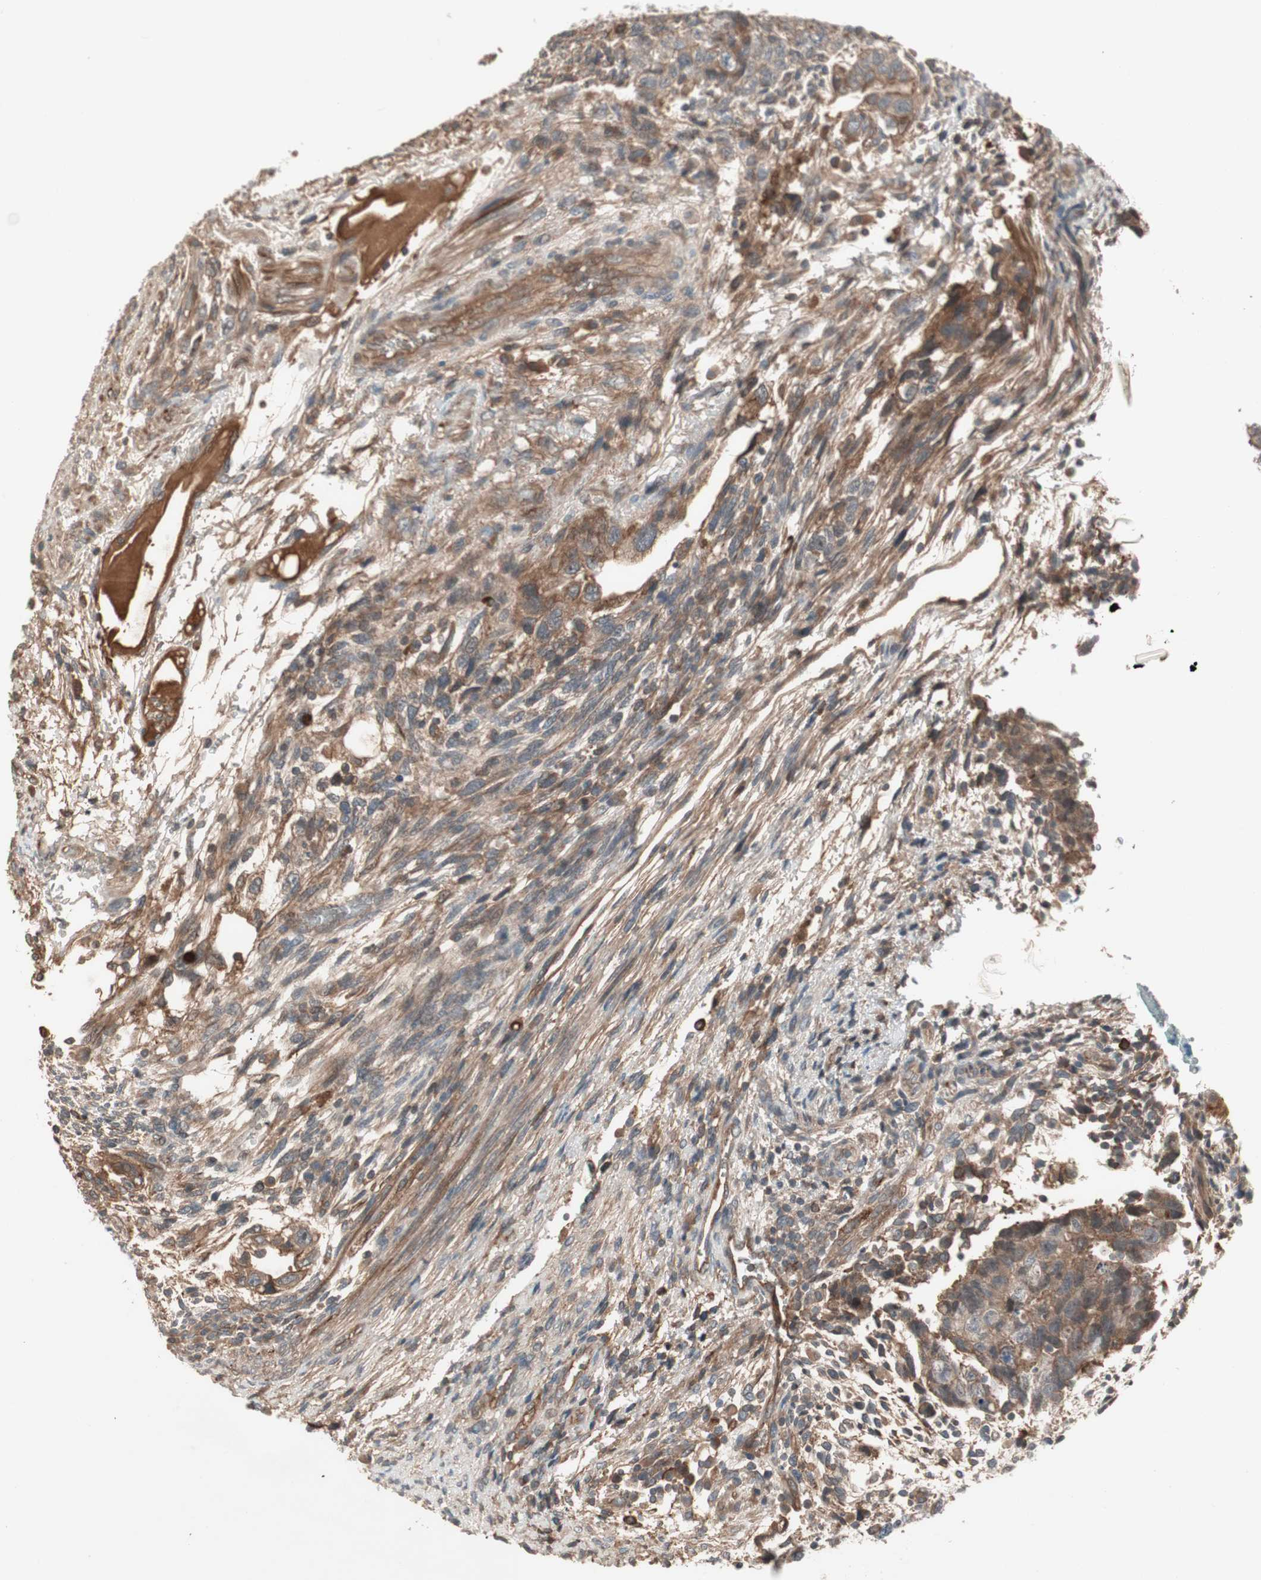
{"staining": {"intensity": "moderate", "quantity": ">75%", "location": "cytoplasmic/membranous"}, "tissue": "testis cancer", "cell_type": "Tumor cells", "image_type": "cancer", "snomed": [{"axis": "morphology", "description": "Normal tissue, NOS"}, {"axis": "morphology", "description": "Carcinoma, Embryonal, NOS"}, {"axis": "topography", "description": "Testis"}], "caption": "Immunohistochemical staining of human testis embryonal carcinoma reveals medium levels of moderate cytoplasmic/membranous protein positivity in approximately >75% of tumor cells.", "gene": "TFPI", "patient": {"sex": "male", "age": 36}}